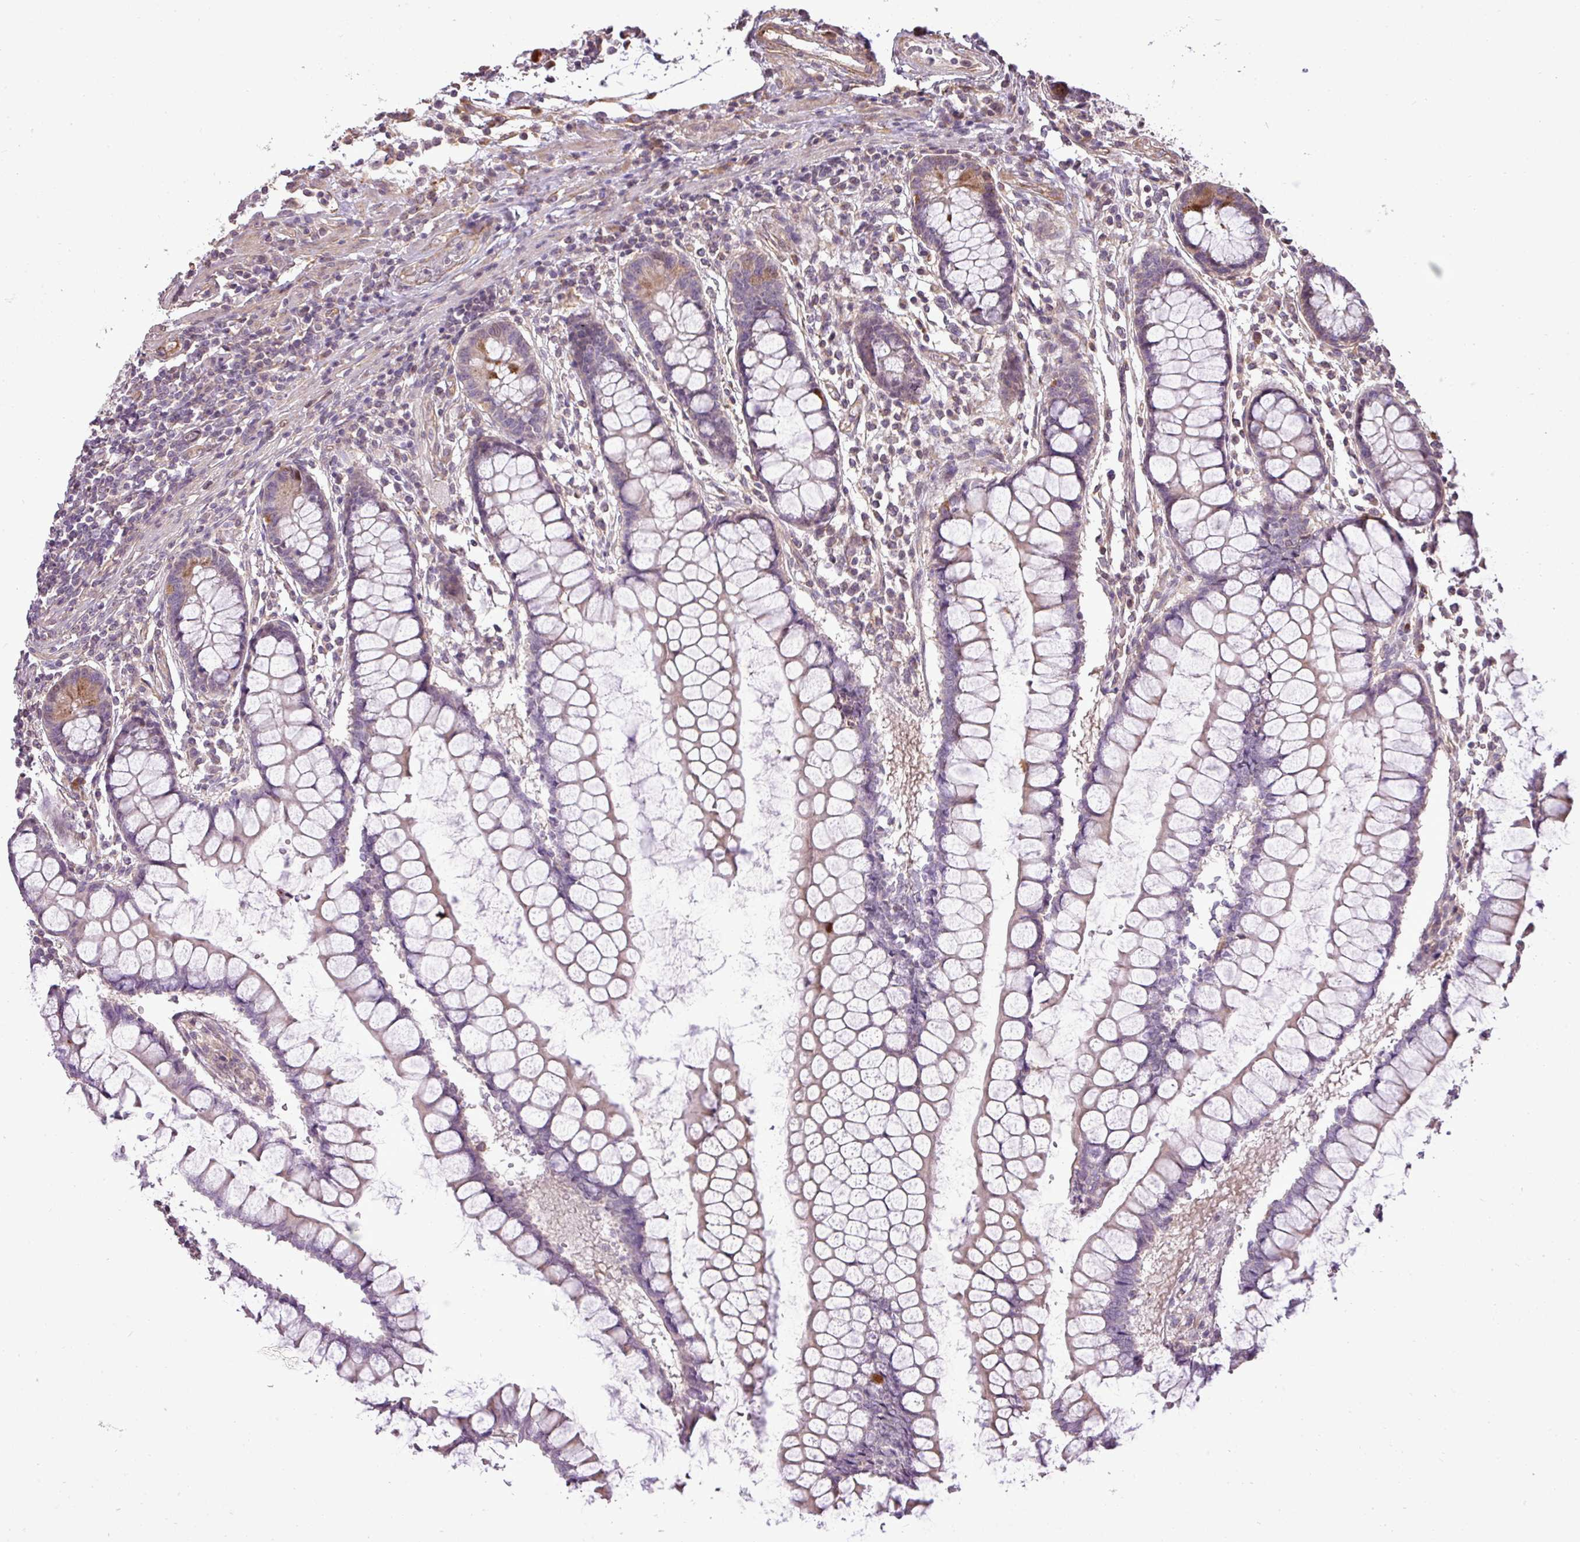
{"staining": {"intensity": "moderate", "quantity": ">75%", "location": "cytoplasmic/membranous"}, "tissue": "colon", "cell_type": "Endothelial cells", "image_type": "normal", "snomed": [{"axis": "morphology", "description": "Normal tissue, NOS"}, {"axis": "morphology", "description": "Adenocarcinoma, NOS"}, {"axis": "topography", "description": "Colon"}], "caption": "This histopathology image displays immunohistochemistry (IHC) staining of unremarkable colon, with medium moderate cytoplasmic/membranous staining in about >75% of endothelial cells.", "gene": "PDRG1", "patient": {"sex": "female", "age": 55}}